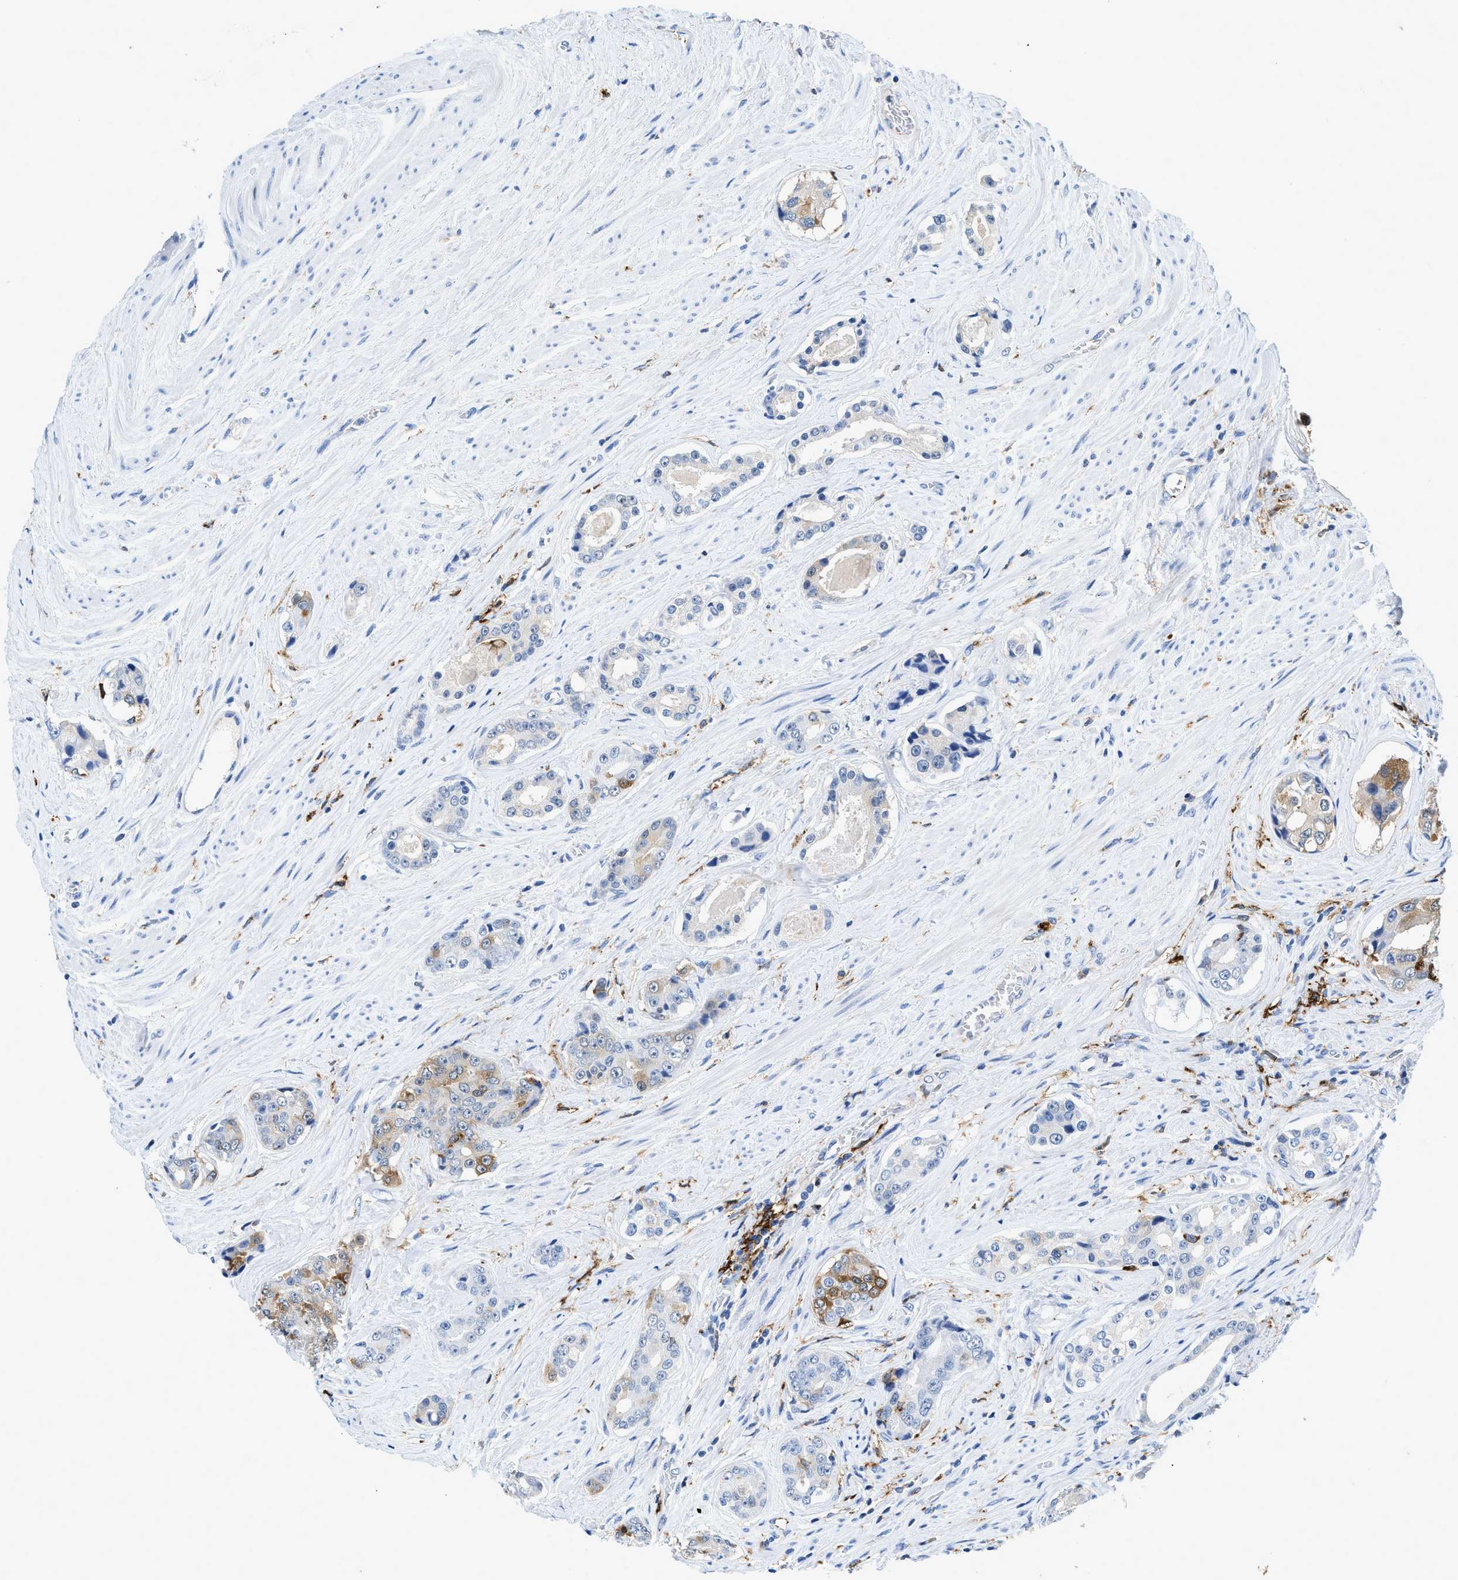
{"staining": {"intensity": "moderate", "quantity": "<25%", "location": "cytoplasmic/membranous"}, "tissue": "prostate cancer", "cell_type": "Tumor cells", "image_type": "cancer", "snomed": [{"axis": "morphology", "description": "Adenocarcinoma, High grade"}, {"axis": "topography", "description": "Prostate"}], "caption": "Moderate cytoplasmic/membranous protein positivity is seen in about <25% of tumor cells in prostate cancer (high-grade adenocarcinoma). Ihc stains the protein in brown and the nuclei are stained blue.", "gene": "CD226", "patient": {"sex": "male", "age": 71}}